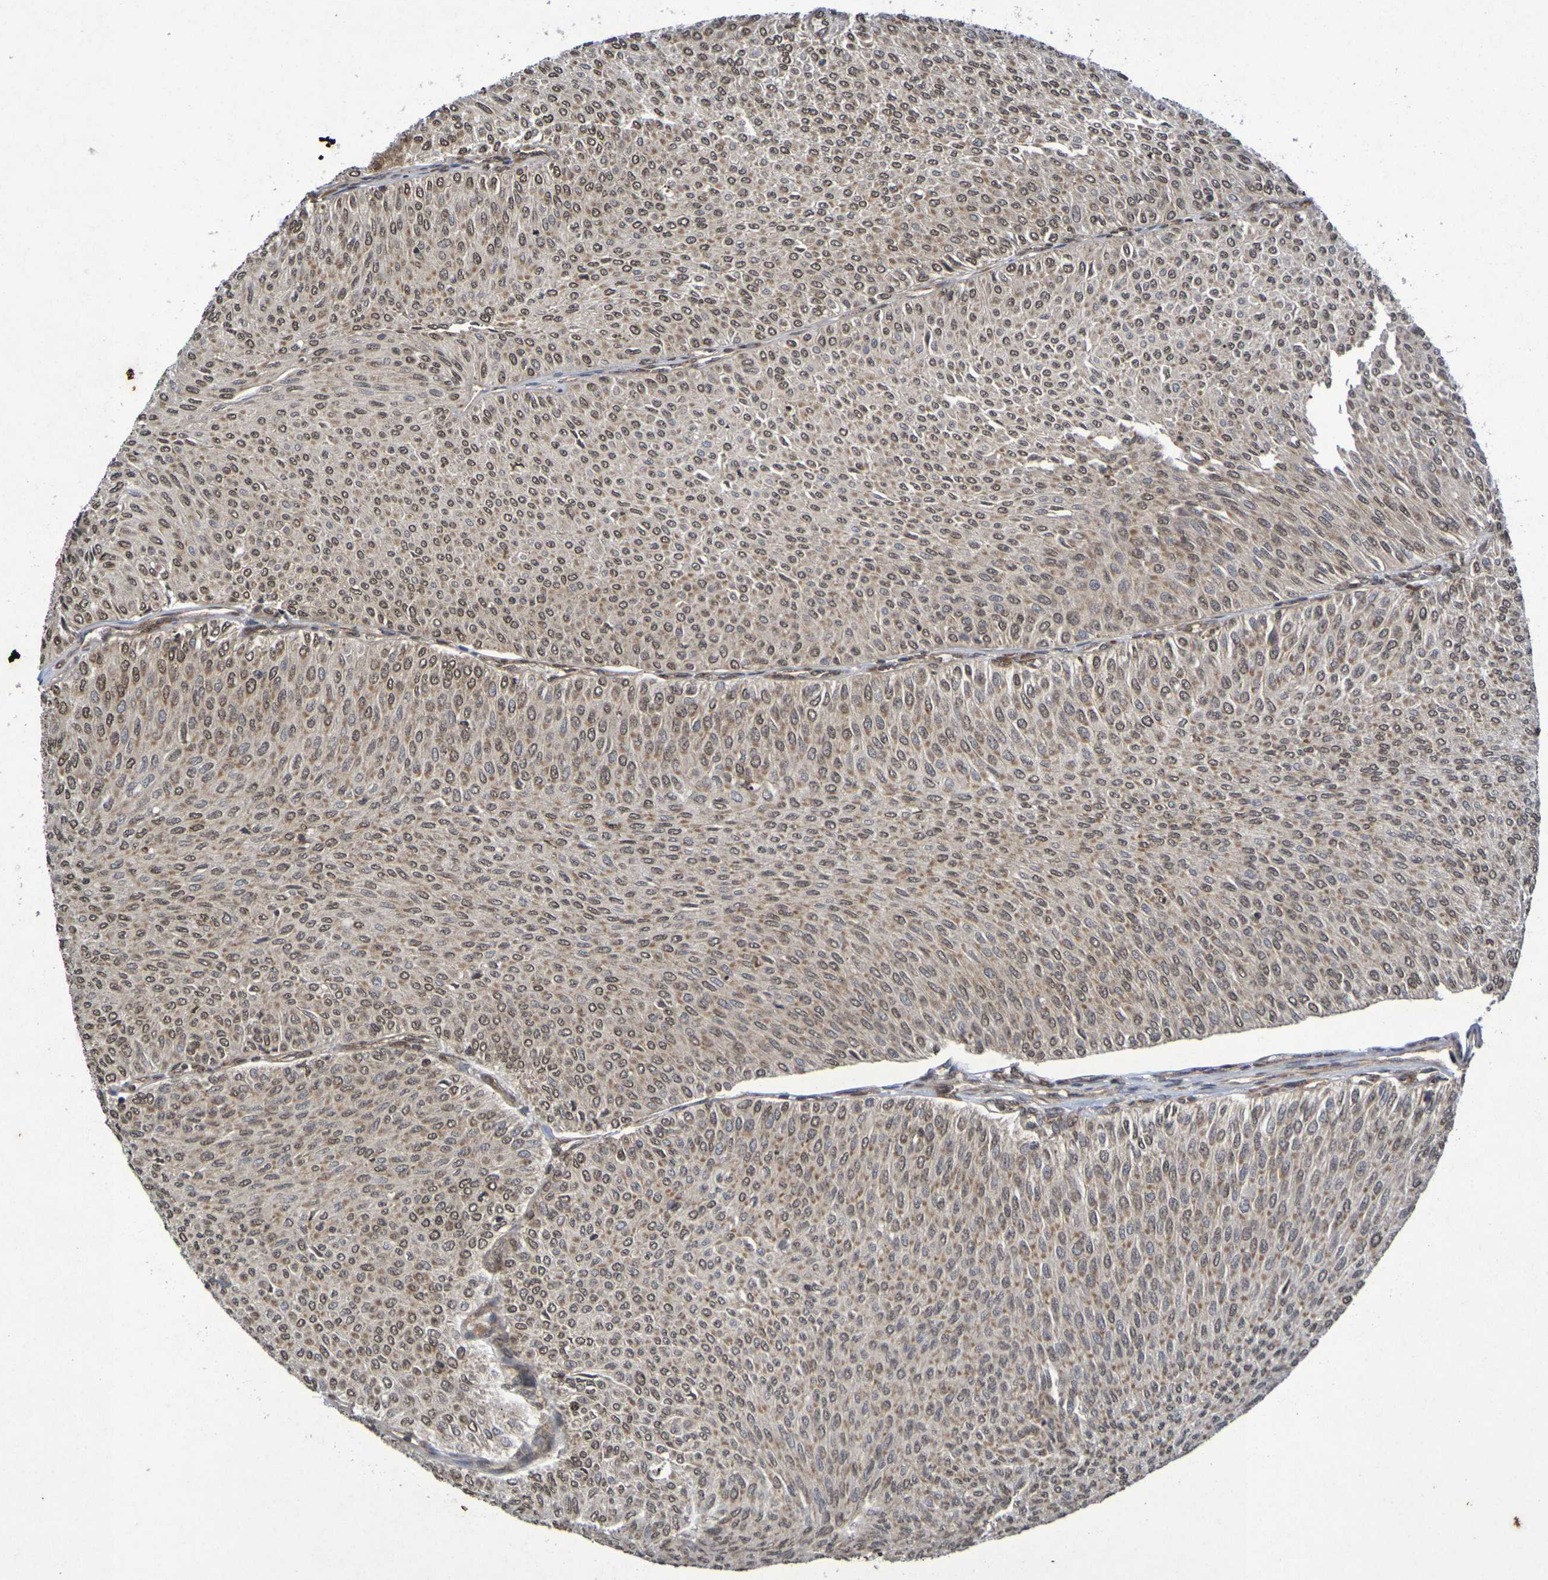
{"staining": {"intensity": "moderate", "quantity": ">75%", "location": "cytoplasmic/membranous,nuclear"}, "tissue": "urothelial cancer", "cell_type": "Tumor cells", "image_type": "cancer", "snomed": [{"axis": "morphology", "description": "Urothelial carcinoma, Low grade"}, {"axis": "topography", "description": "Urinary bladder"}], "caption": "Moderate cytoplasmic/membranous and nuclear staining is seen in about >75% of tumor cells in urothelial carcinoma (low-grade).", "gene": "GUCY1A2", "patient": {"sex": "male", "age": 78}}